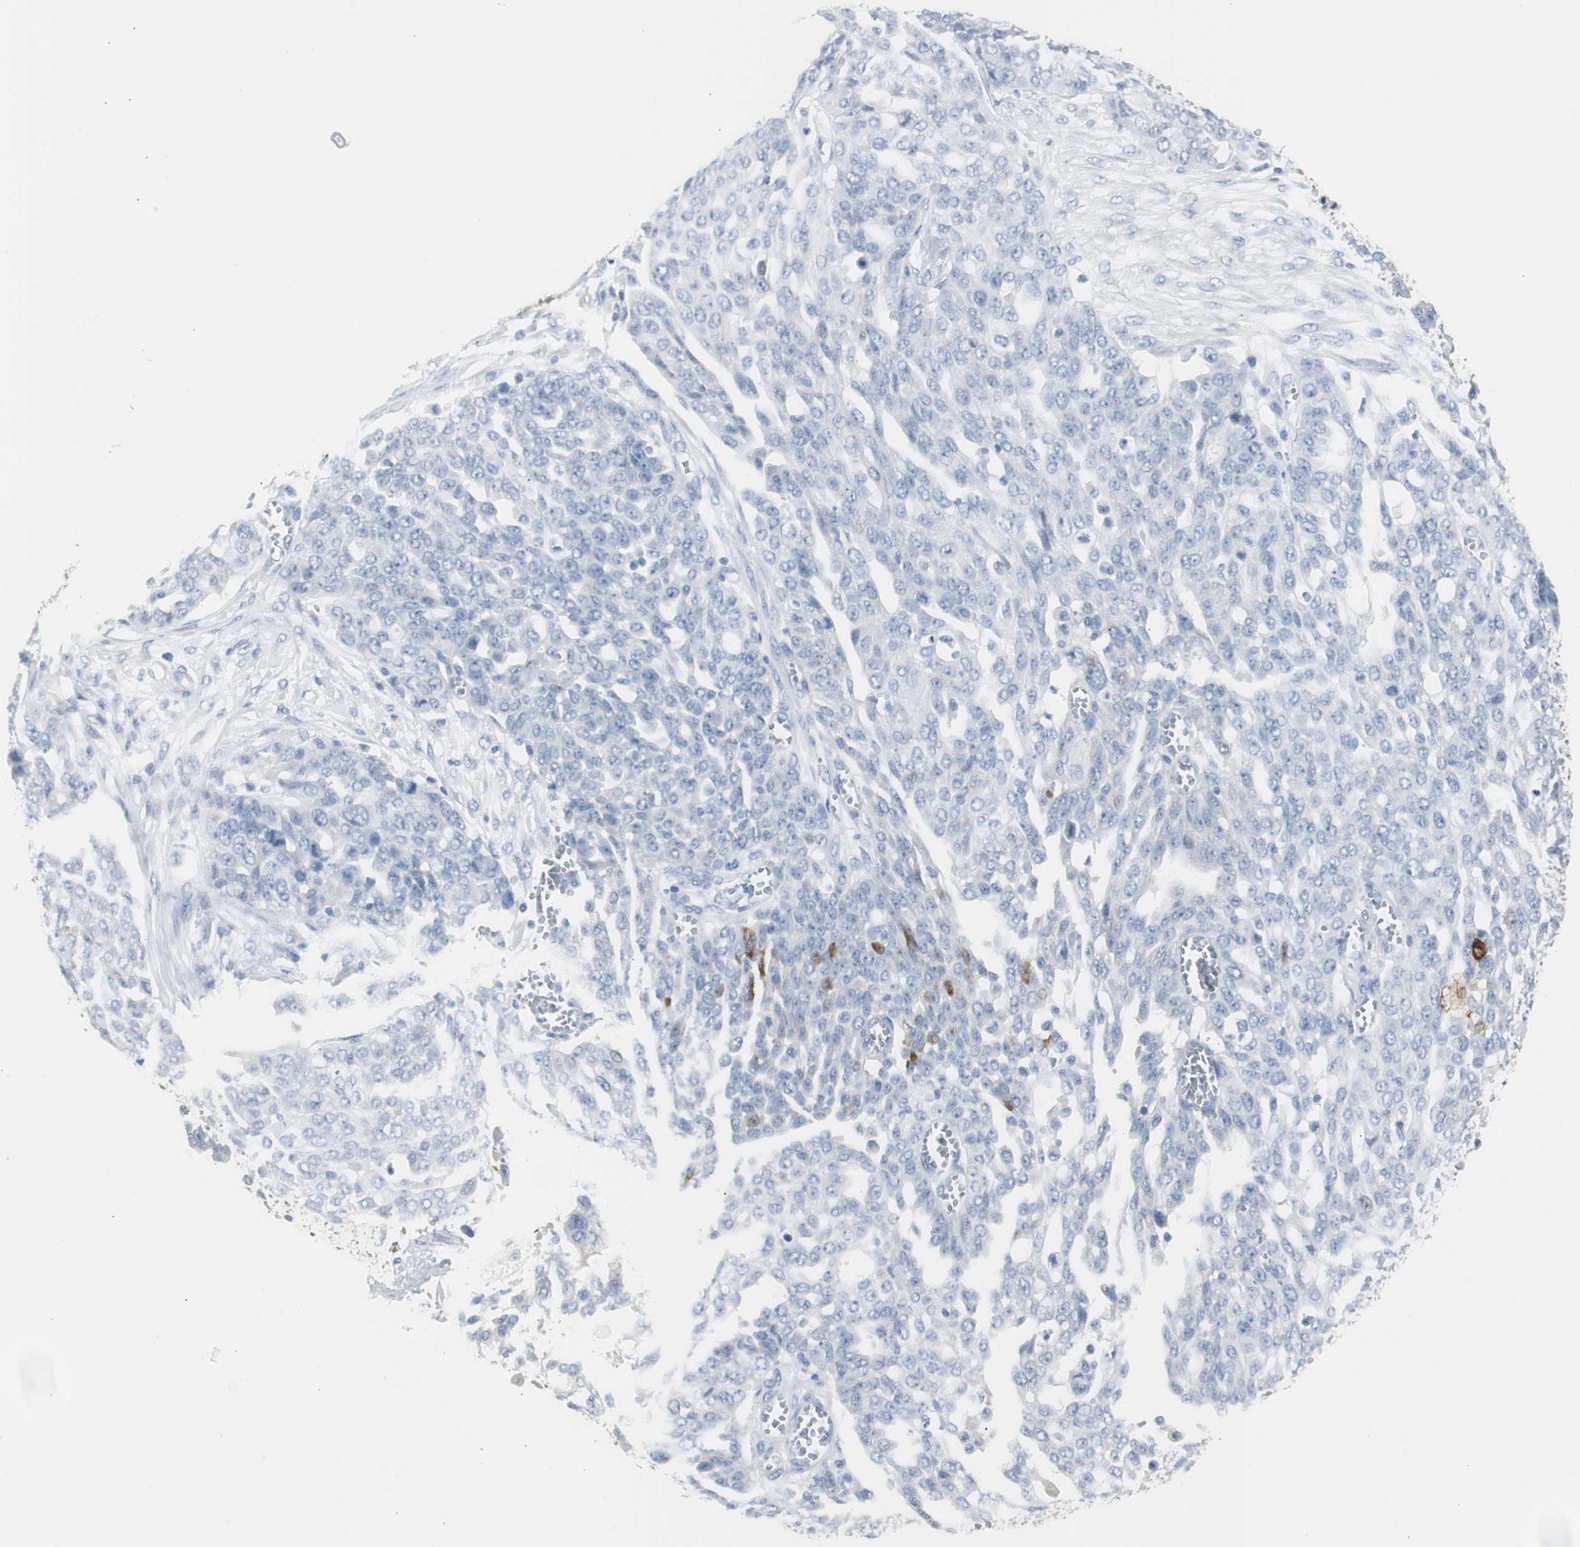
{"staining": {"intensity": "negative", "quantity": "none", "location": "none"}, "tissue": "ovarian cancer", "cell_type": "Tumor cells", "image_type": "cancer", "snomed": [{"axis": "morphology", "description": "Cystadenocarcinoma, serous, NOS"}, {"axis": "topography", "description": "Soft tissue"}, {"axis": "topography", "description": "Ovary"}], "caption": "There is no significant staining in tumor cells of ovarian cancer. (DAB (3,3'-diaminobenzidine) immunohistochemistry (IHC) with hematoxylin counter stain).", "gene": "S100A7", "patient": {"sex": "female", "age": 57}}